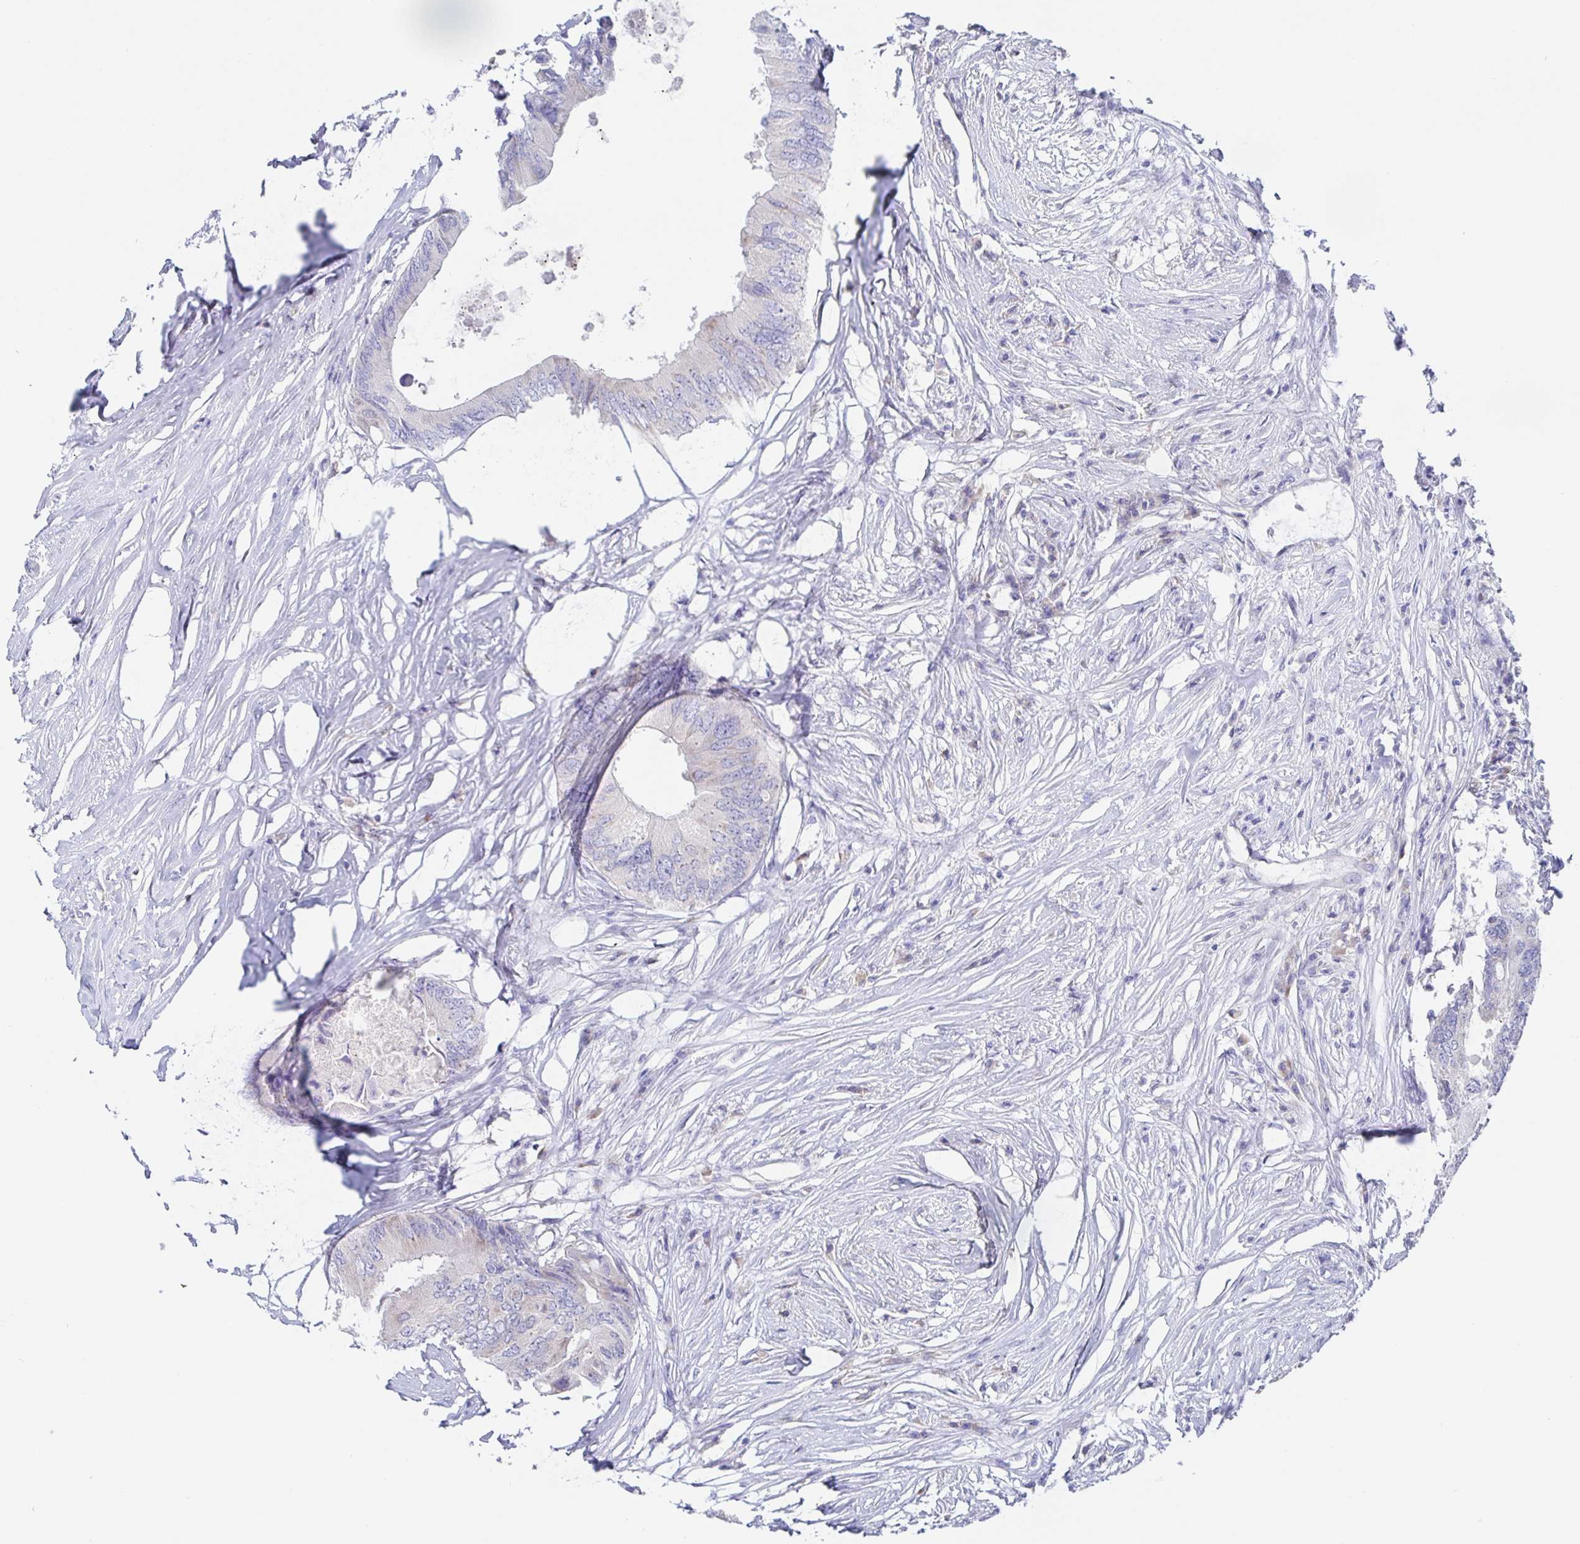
{"staining": {"intensity": "negative", "quantity": "none", "location": "none"}, "tissue": "colorectal cancer", "cell_type": "Tumor cells", "image_type": "cancer", "snomed": [{"axis": "morphology", "description": "Adenocarcinoma, NOS"}, {"axis": "topography", "description": "Colon"}], "caption": "The histopathology image exhibits no staining of tumor cells in colorectal cancer (adenocarcinoma).", "gene": "SIAH3", "patient": {"sex": "male", "age": 71}}